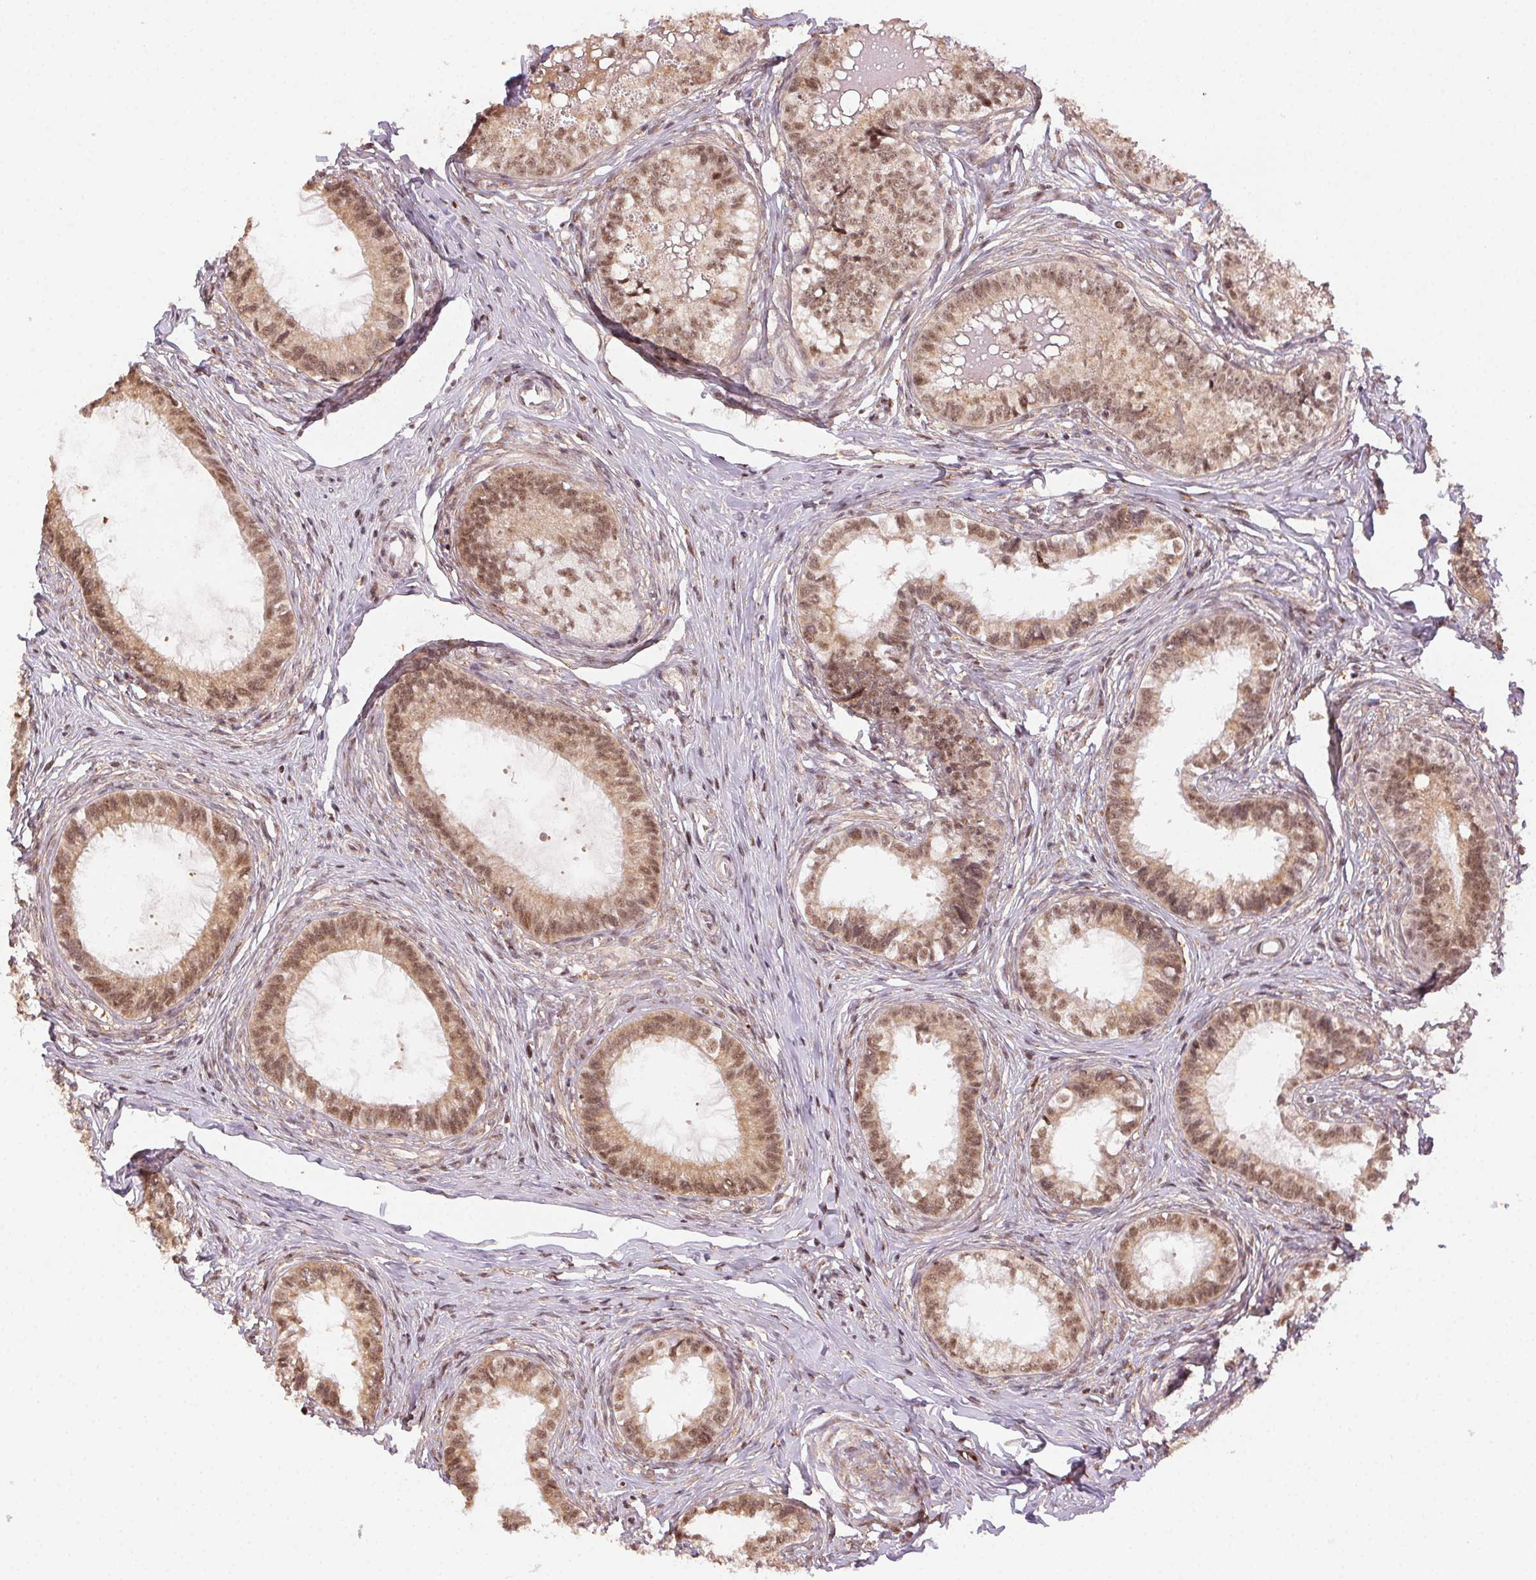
{"staining": {"intensity": "moderate", "quantity": ">75%", "location": "cytoplasmic/membranous,nuclear"}, "tissue": "epididymis", "cell_type": "Glandular cells", "image_type": "normal", "snomed": [{"axis": "morphology", "description": "Normal tissue, NOS"}, {"axis": "topography", "description": "Epididymis"}], "caption": "Epididymis stained with DAB (3,3'-diaminobenzidine) immunohistochemistry (IHC) exhibits medium levels of moderate cytoplasmic/membranous,nuclear positivity in about >75% of glandular cells.", "gene": "TREML4", "patient": {"sex": "male", "age": 34}}